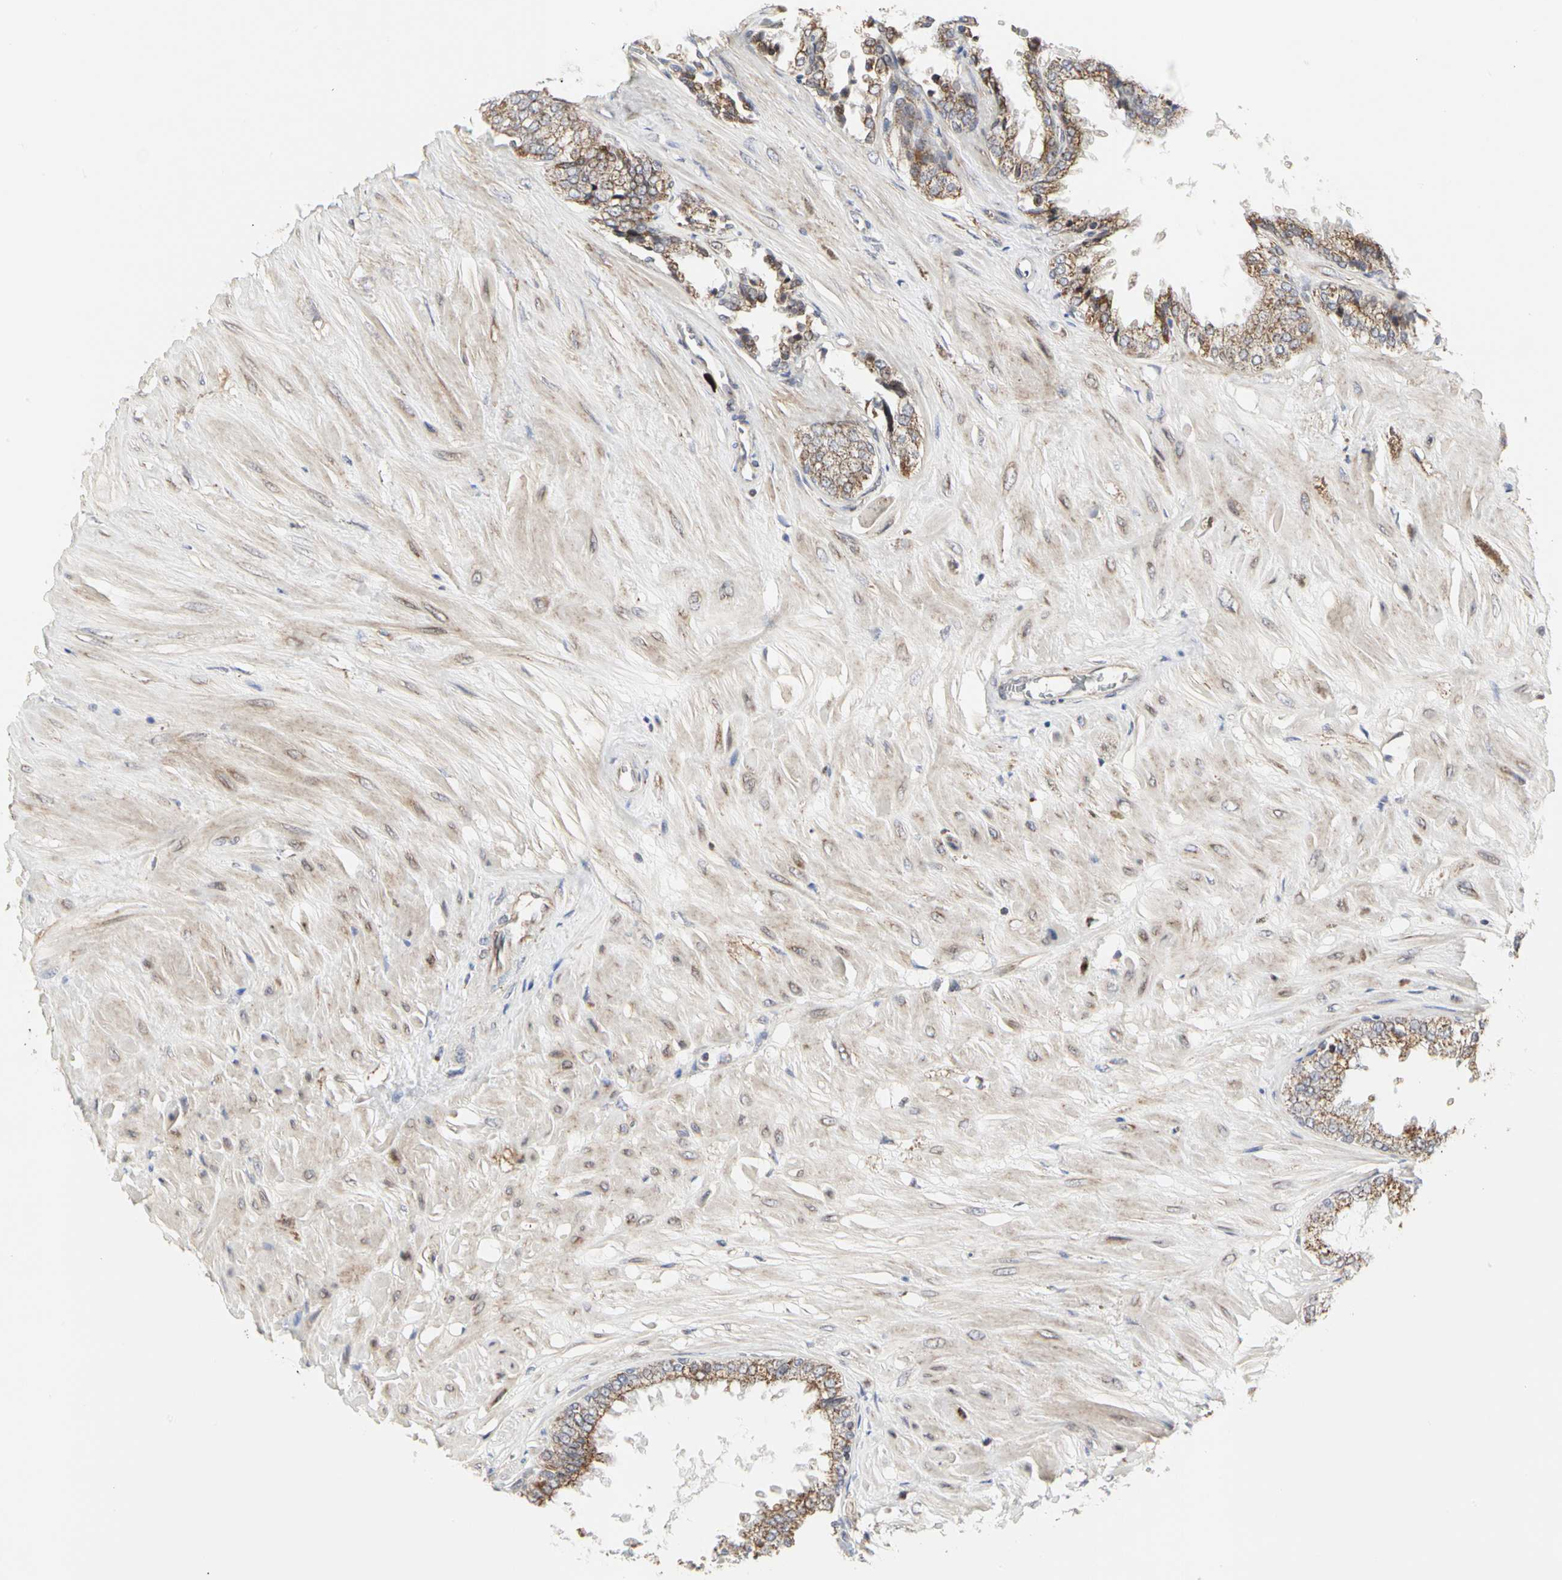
{"staining": {"intensity": "moderate", "quantity": ">75%", "location": "cytoplasmic/membranous"}, "tissue": "seminal vesicle", "cell_type": "Glandular cells", "image_type": "normal", "snomed": [{"axis": "morphology", "description": "Normal tissue, NOS"}, {"axis": "topography", "description": "Seminal veicle"}], "caption": "Immunohistochemistry image of unremarkable seminal vesicle: human seminal vesicle stained using immunohistochemistry (IHC) exhibits medium levels of moderate protein expression localized specifically in the cytoplasmic/membranous of glandular cells, appearing as a cytoplasmic/membranous brown color.", "gene": "TSKU", "patient": {"sex": "male", "age": 46}}